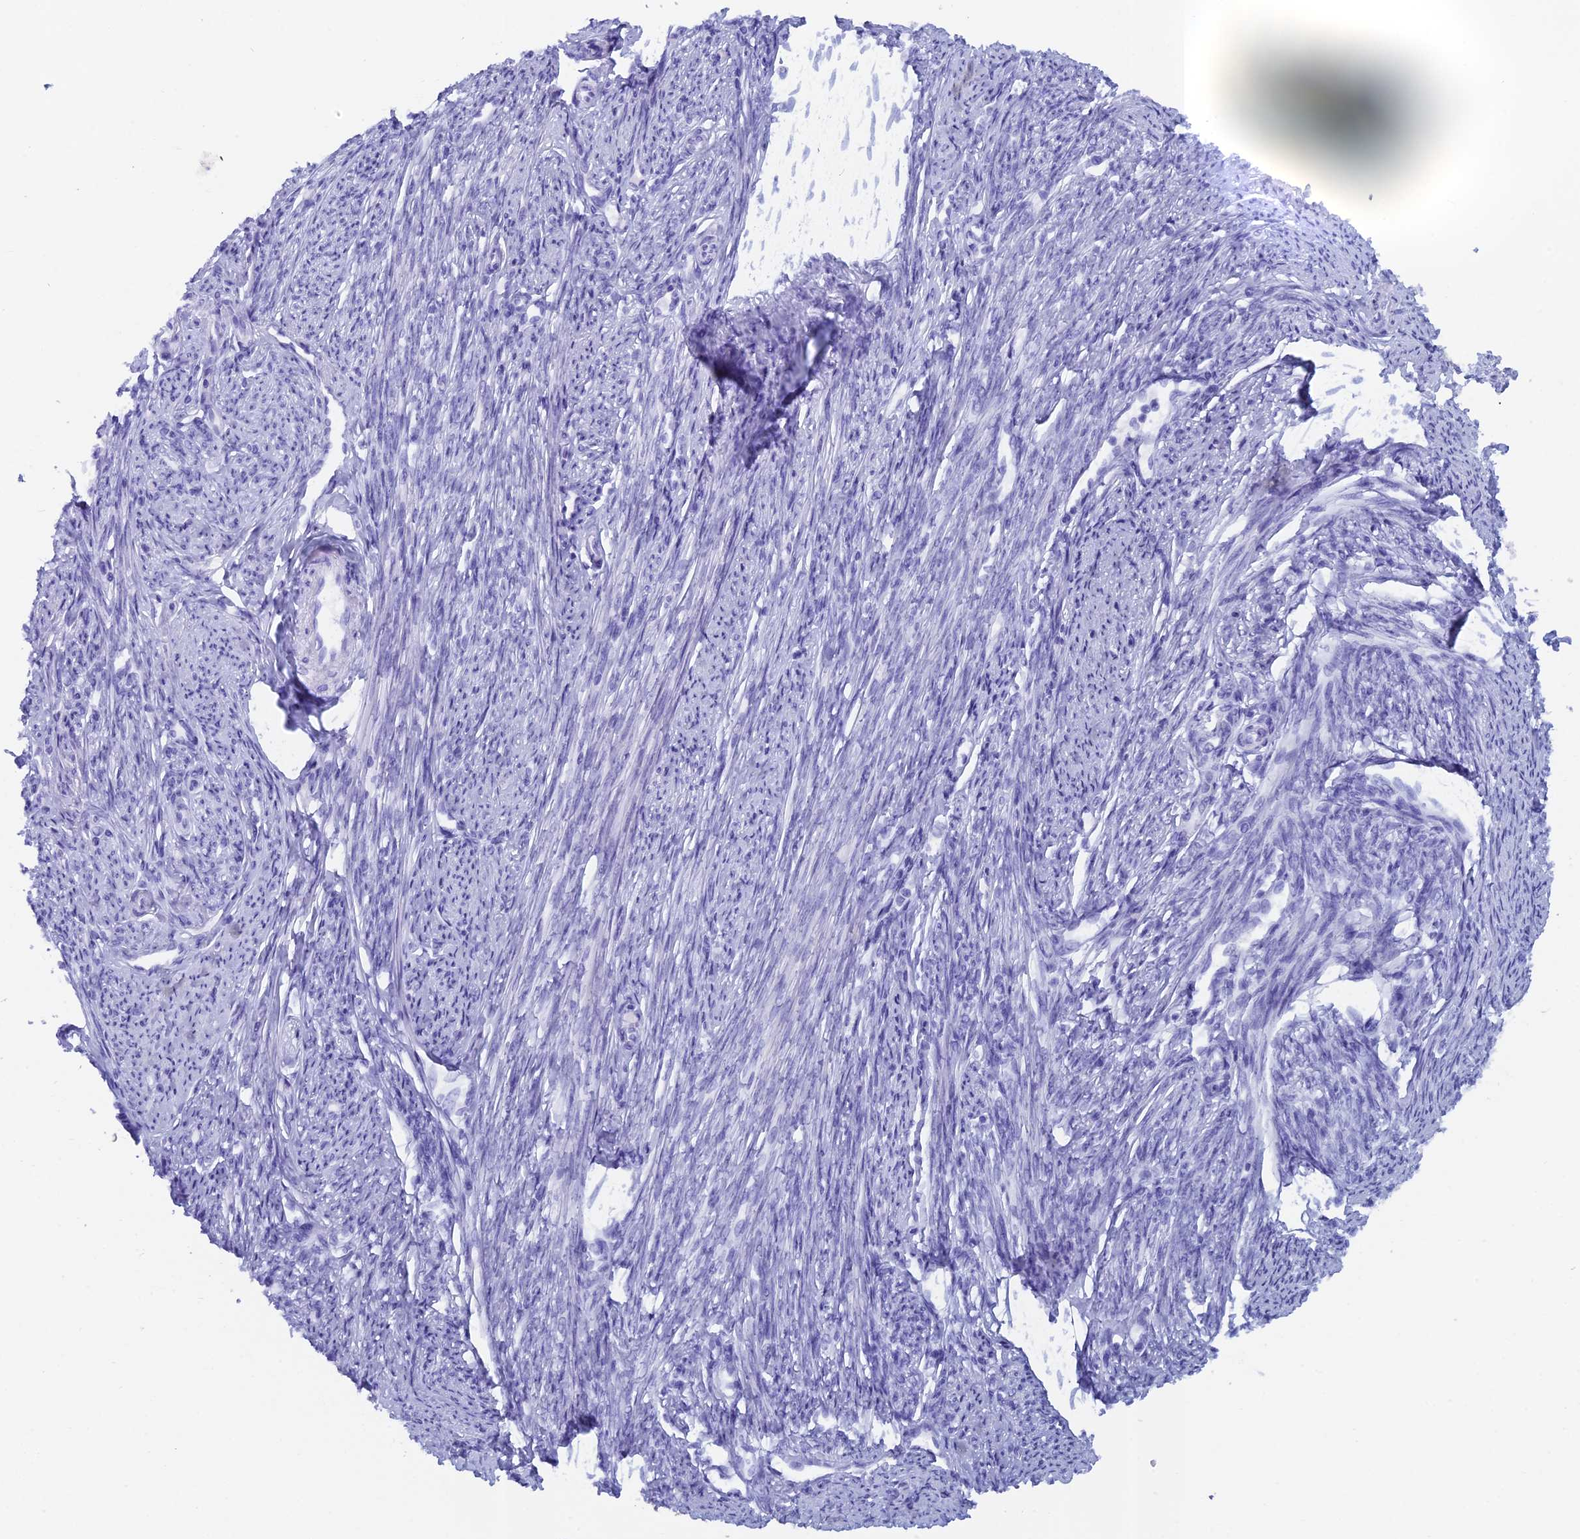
{"staining": {"intensity": "negative", "quantity": "none", "location": "none"}, "tissue": "smooth muscle", "cell_type": "Smooth muscle cells", "image_type": "normal", "snomed": [{"axis": "morphology", "description": "Normal tissue, NOS"}, {"axis": "topography", "description": "Smooth muscle"}, {"axis": "topography", "description": "Uterus"}], "caption": "IHC of unremarkable human smooth muscle reveals no positivity in smooth muscle cells. (Stains: DAB immunohistochemistry with hematoxylin counter stain, Microscopy: brightfield microscopy at high magnification).", "gene": "CAPS", "patient": {"sex": "female", "age": 59}}